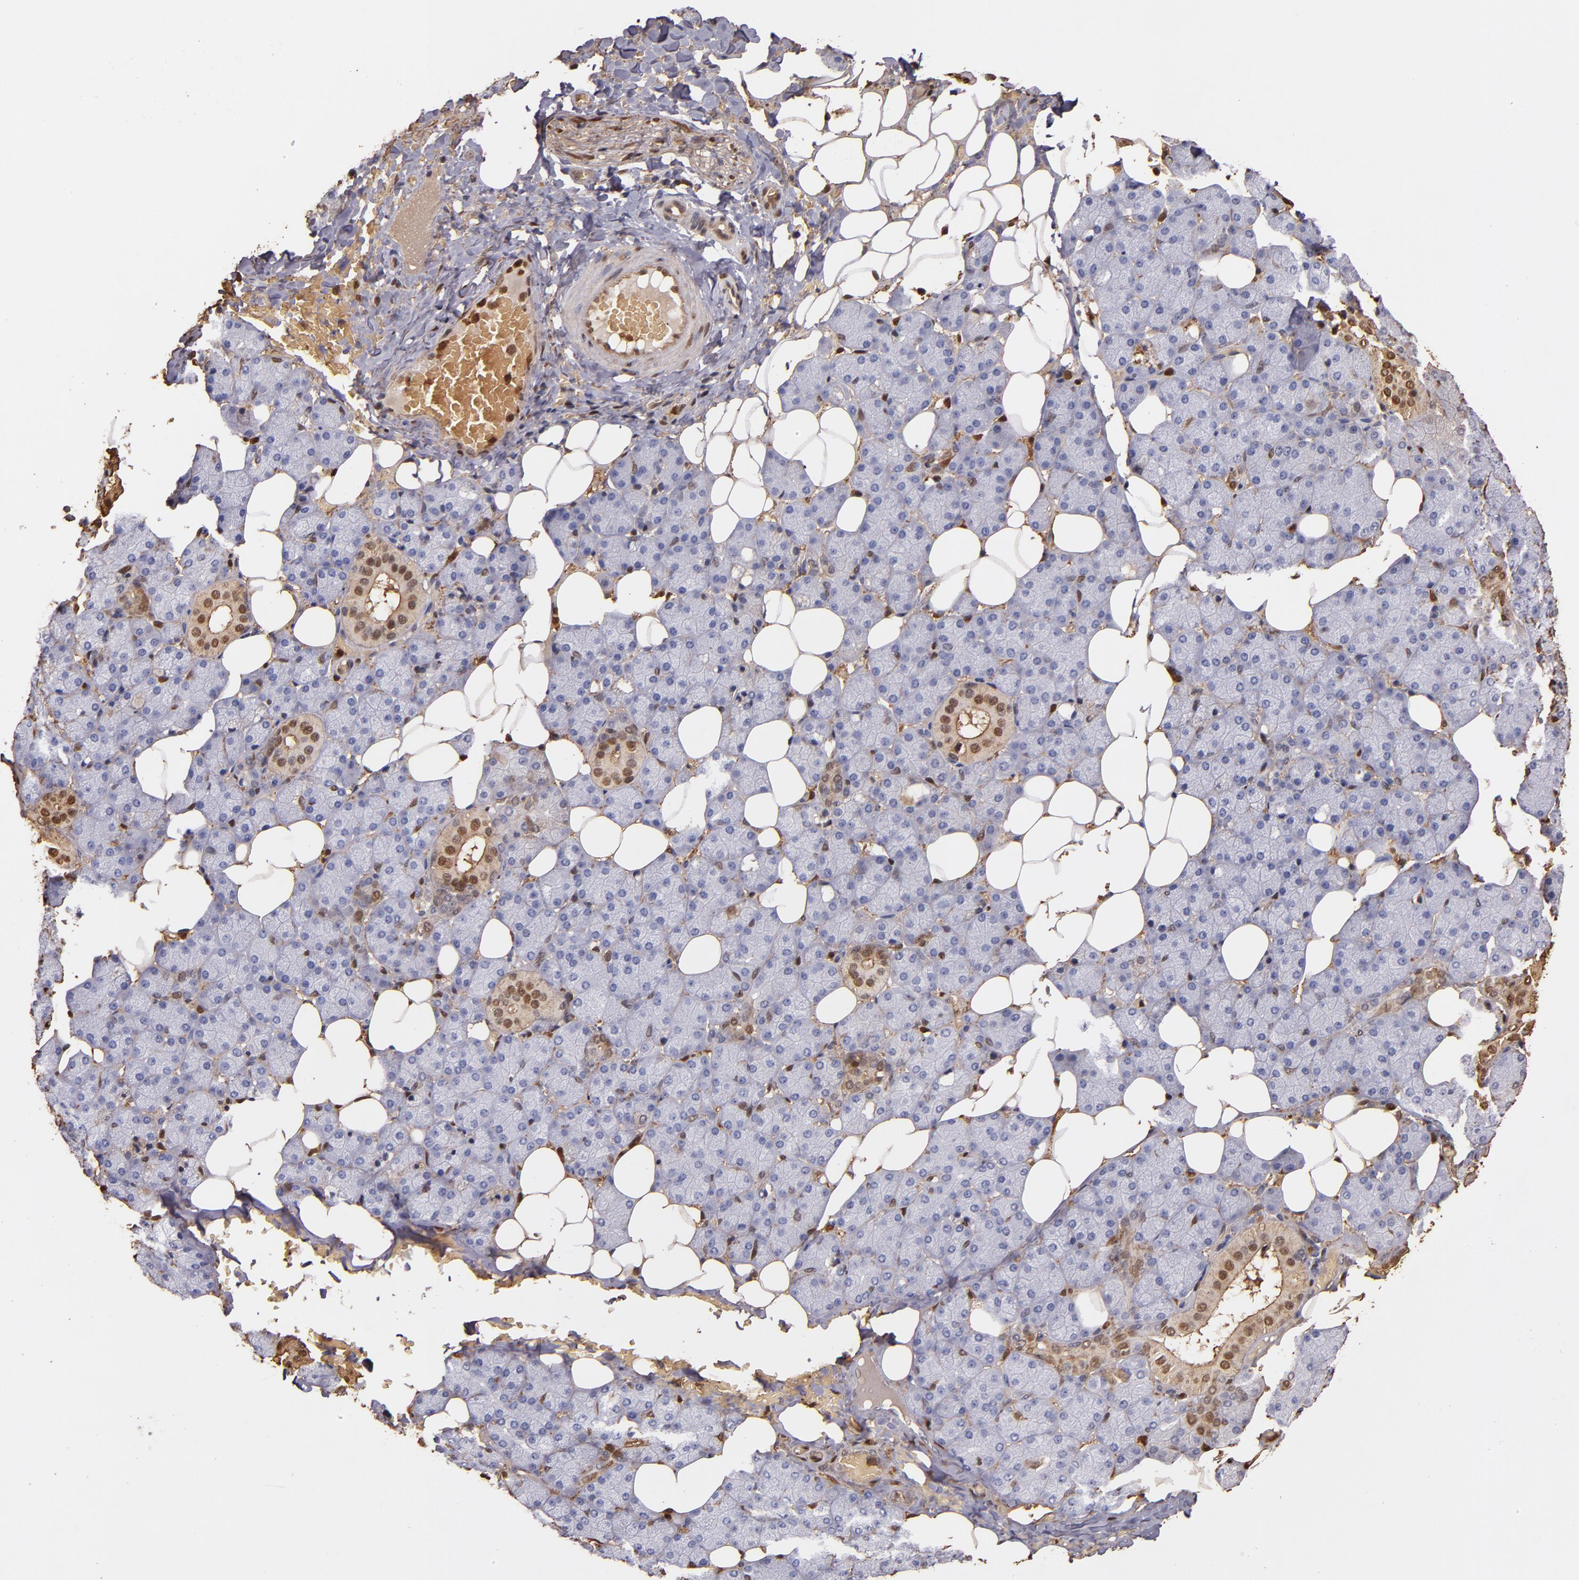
{"staining": {"intensity": "moderate", "quantity": "25%-75%", "location": "cytoplasmic/membranous,nuclear"}, "tissue": "salivary gland", "cell_type": "Glandular cells", "image_type": "normal", "snomed": [{"axis": "morphology", "description": "Normal tissue, NOS"}, {"axis": "topography", "description": "Lymph node"}, {"axis": "topography", "description": "Salivary gland"}], "caption": "There is medium levels of moderate cytoplasmic/membranous,nuclear expression in glandular cells of normal salivary gland, as demonstrated by immunohistochemical staining (brown color).", "gene": "S100A6", "patient": {"sex": "male", "age": 8}}